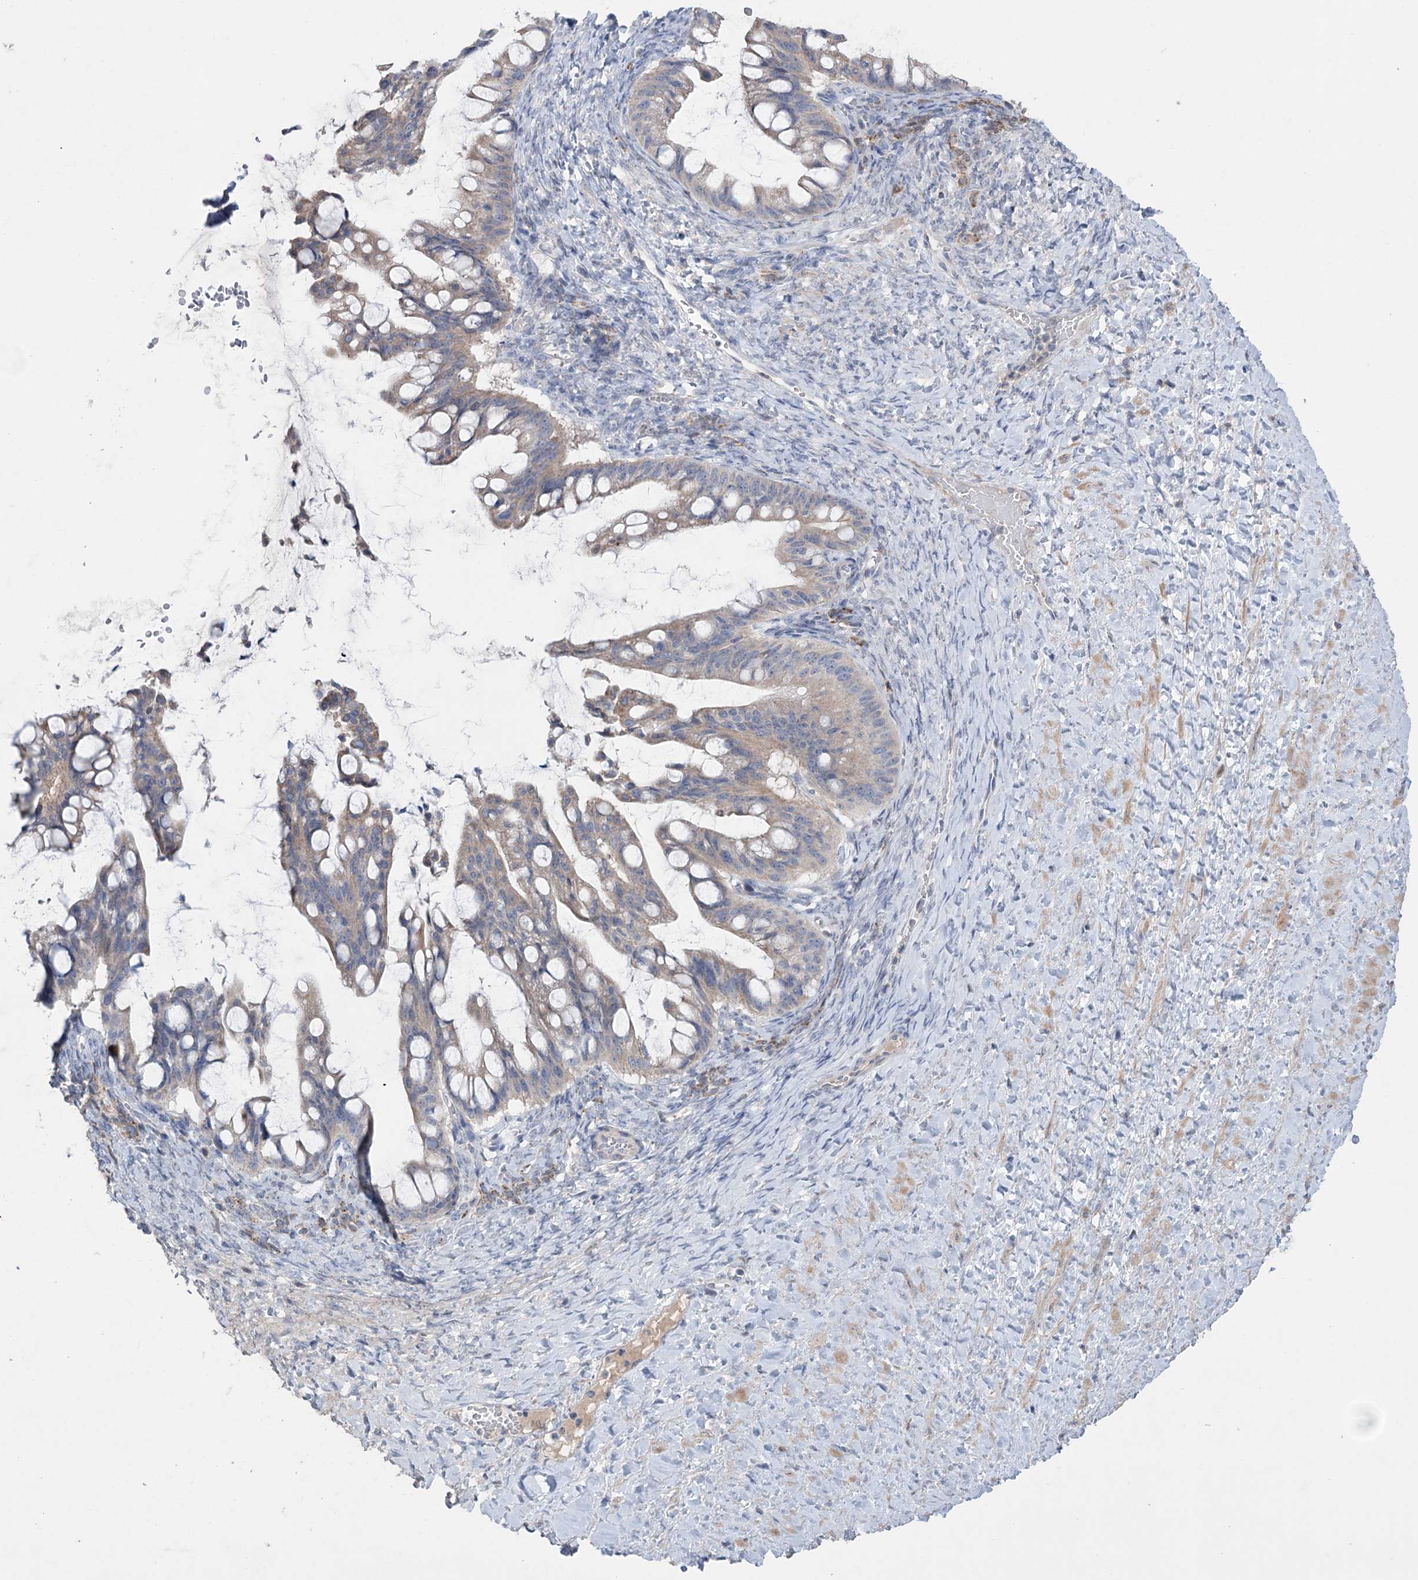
{"staining": {"intensity": "weak", "quantity": "25%-75%", "location": "cytoplasmic/membranous"}, "tissue": "ovarian cancer", "cell_type": "Tumor cells", "image_type": "cancer", "snomed": [{"axis": "morphology", "description": "Cystadenocarcinoma, mucinous, NOS"}, {"axis": "topography", "description": "Ovary"}], "caption": "Protein analysis of ovarian cancer (mucinous cystadenocarcinoma) tissue demonstrates weak cytoplasmic/membranous positivity in approximately 25%-75% of tumor cells.", "gene": "MTCH2", "patient": {"sex": "female", "age": 73}}